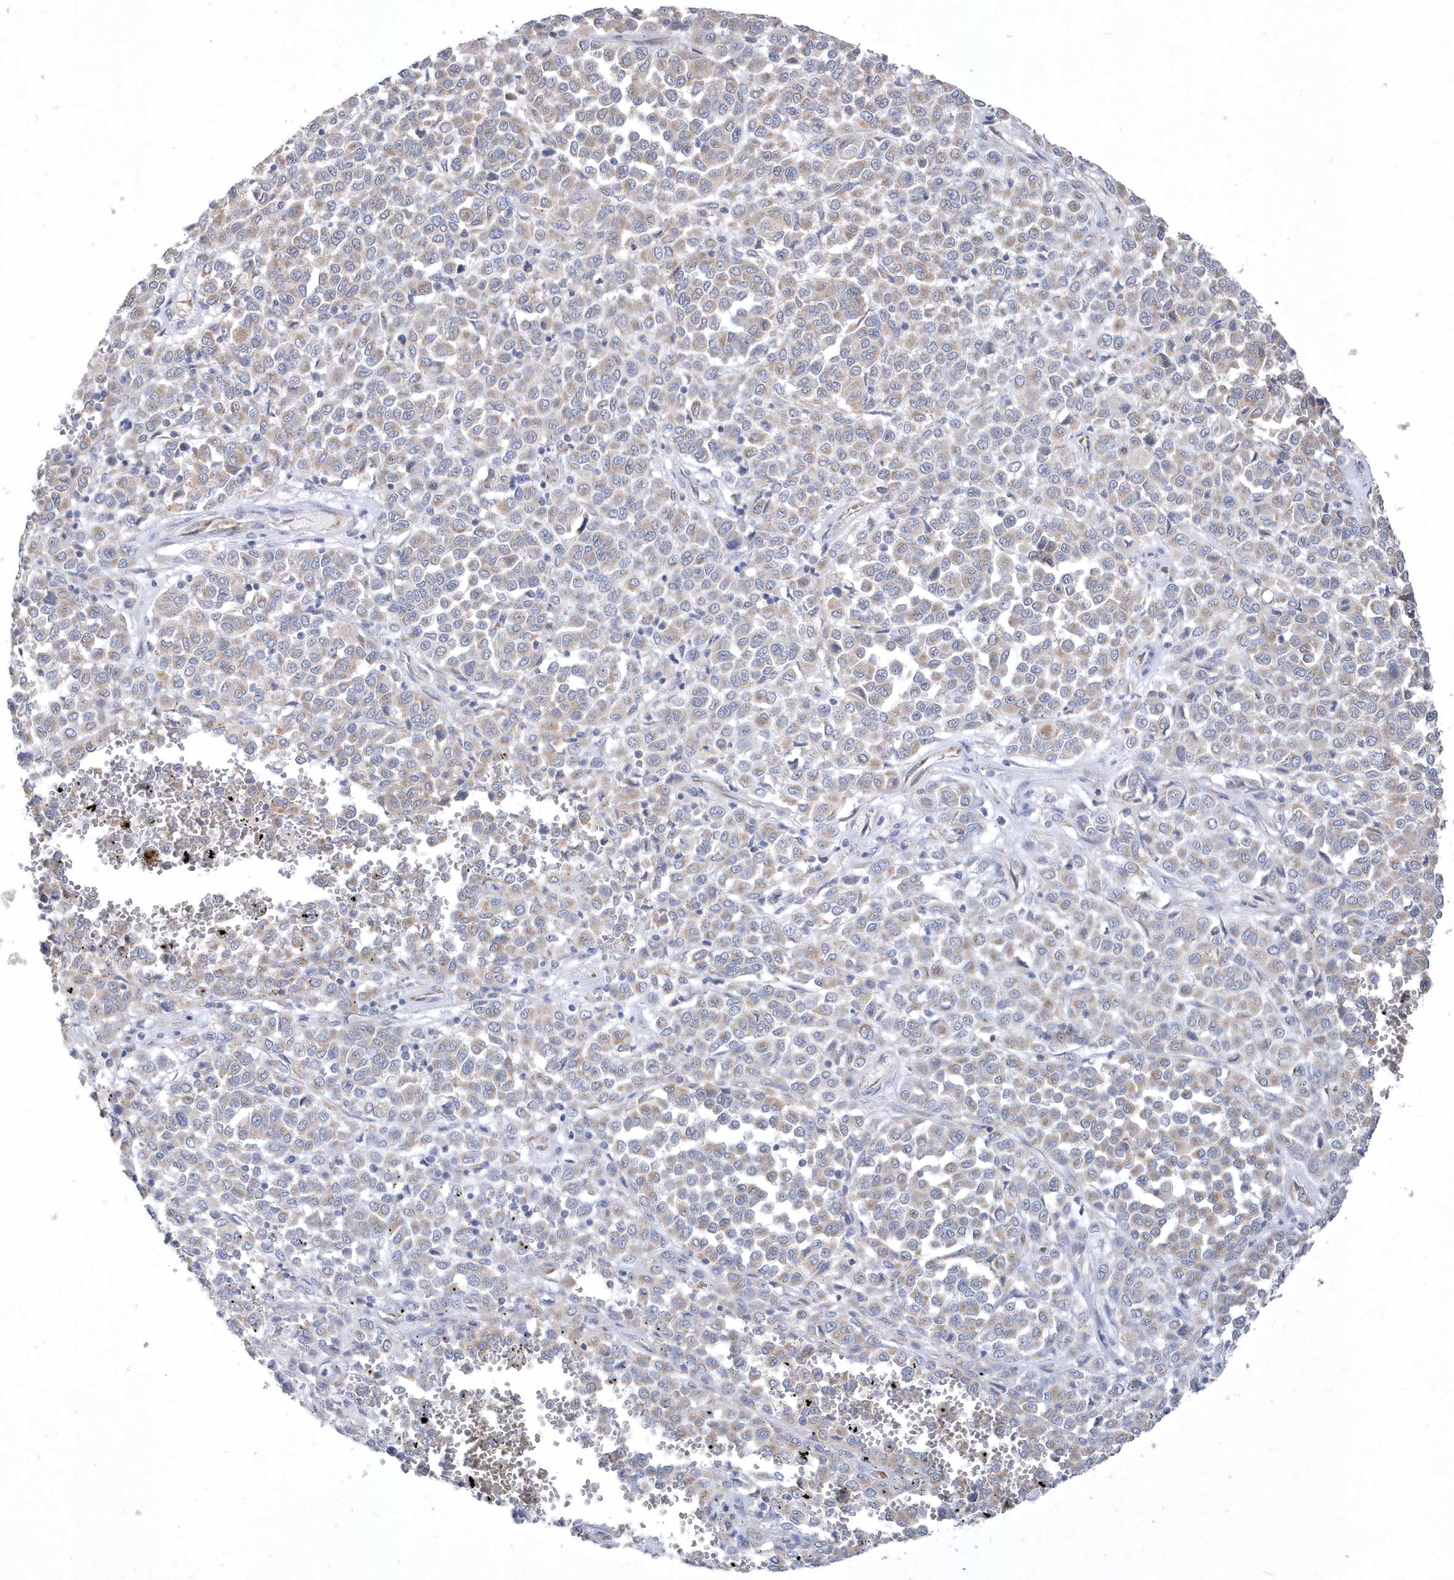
{"staining": {"intensity": "weak", "quantity": "25%-75%", "location": "cytoplasmic/membranous"}, "tissue": "melanoma", "cell_type": "Tumor cells", "image_type": "cancer", "snomed": [{"axis": "morphology", "description": "Malignant melanoma, Metastatic site"}, {"axis": "topography", "description": "Pancreas"}], "caption": "A low amount of weak cytoplasmic/membranous positivity is seen in approximately 25%-75% of tumor cells in melanoma tissue.", "gene": "DGAT1", "patient": {"sex": "female", "age": 30}}